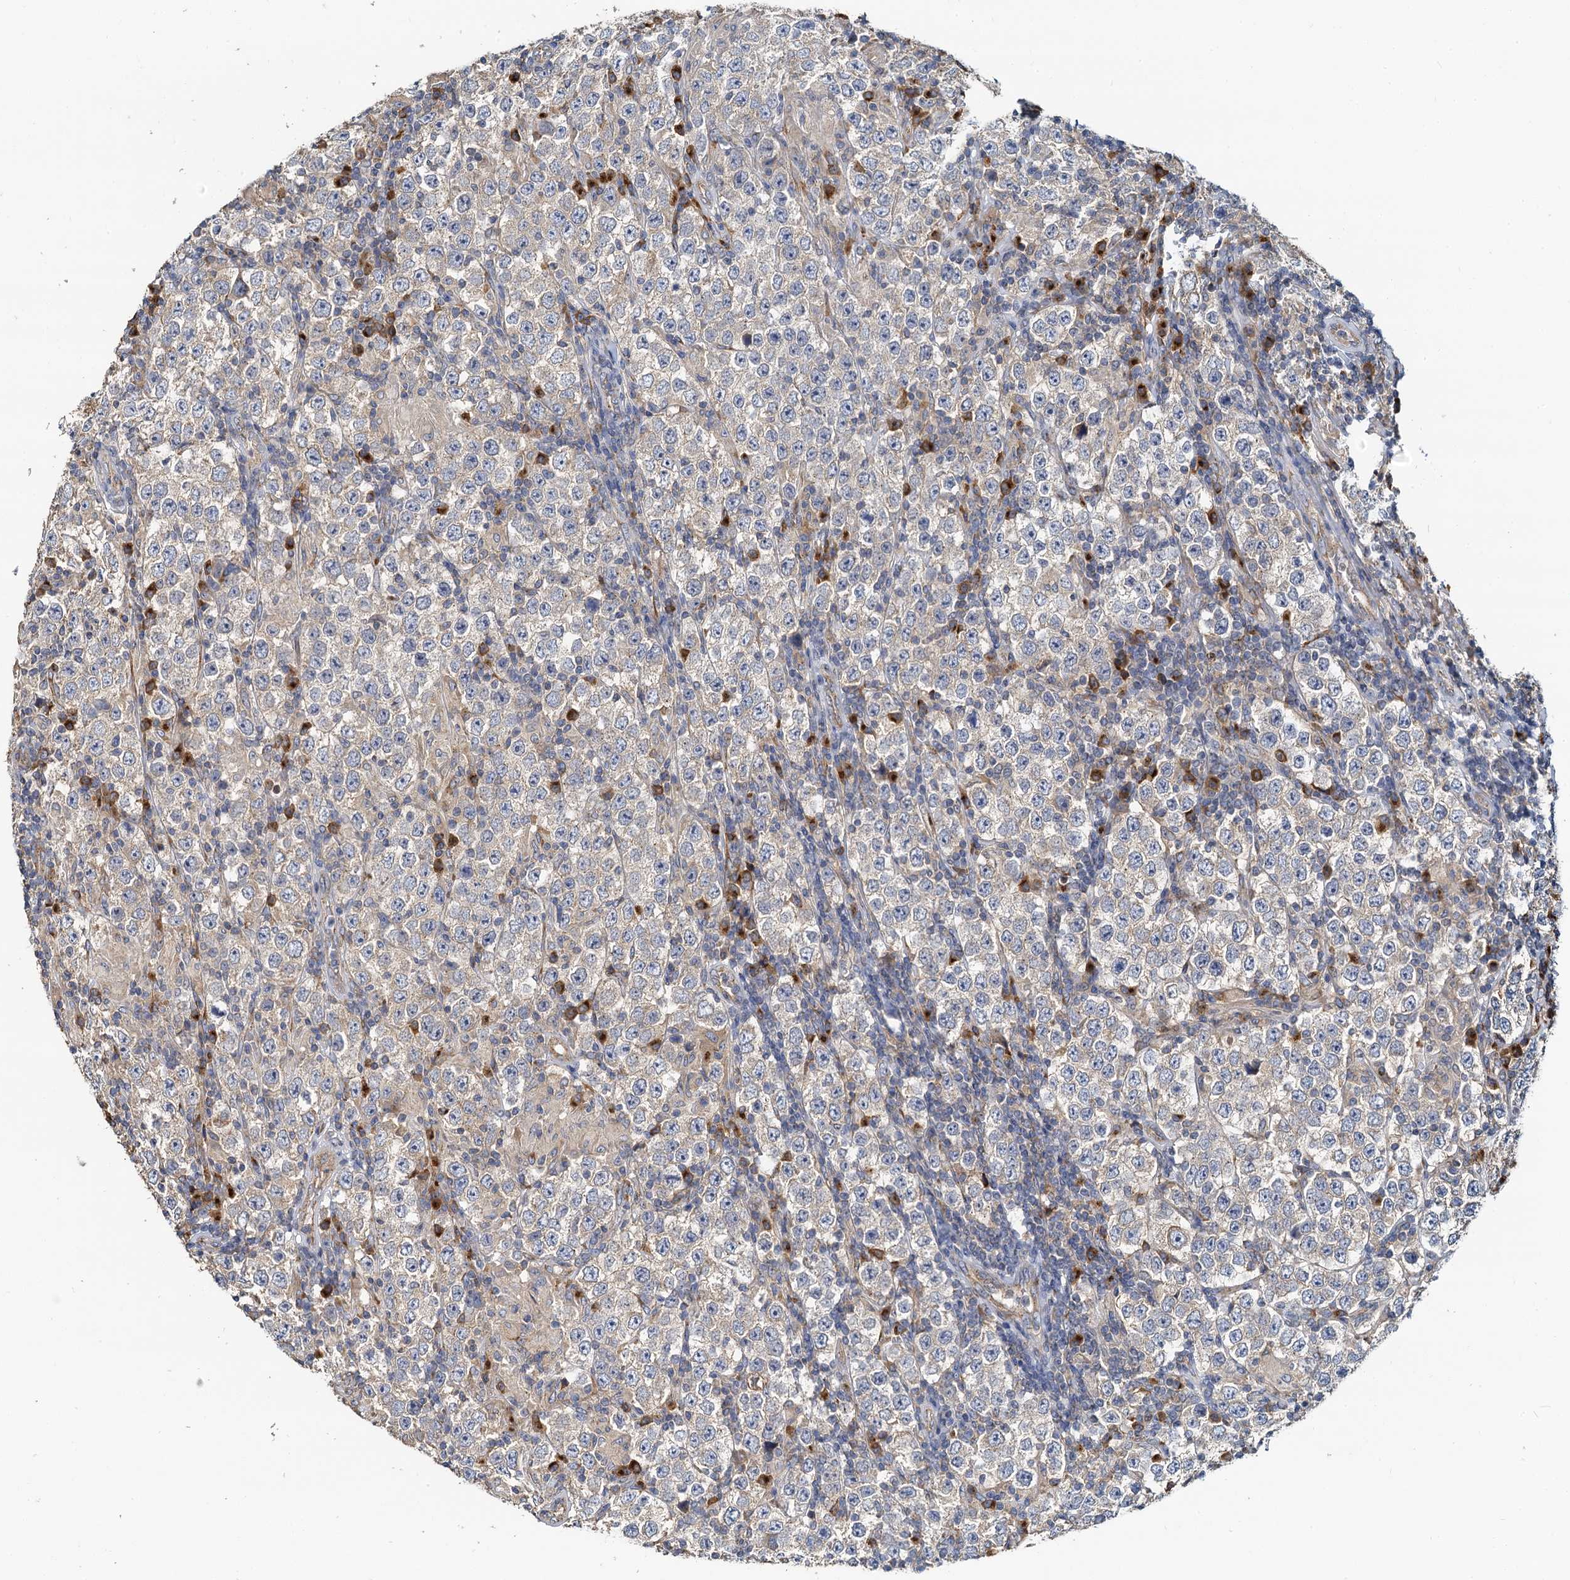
{"staining": {"intensity": "weak", "quantity": "<25%", "location": "cytoplasmic/membranous"}, "tissue": "testis cancer", "cell_type": "Tumor cells", "image_type": "cancer", "snomed": [{"axis": "morphology", "description": "Normal tissue, NOS"}, {"axis": "morphology", "description": "Urothelial carcinoma, High grade"}, {"axis": "morphology", "description": "Seminoma, NOS"}, {"axis": "morphology", "description": "Carcinoma, Embryonal, NOS"}, {"axis": "topography", "description": "Urinary bladder"}, {"axis": "topography", "description": "Testis"}], "caption": "Seminoma (testis) was stained to show a protein in brown. There is no significant expression in tumor cells. (DAB immunohistochemistry, high magnification).", "gene": "NKAPD1", "patient": {"sex": "male", "age": 41}}